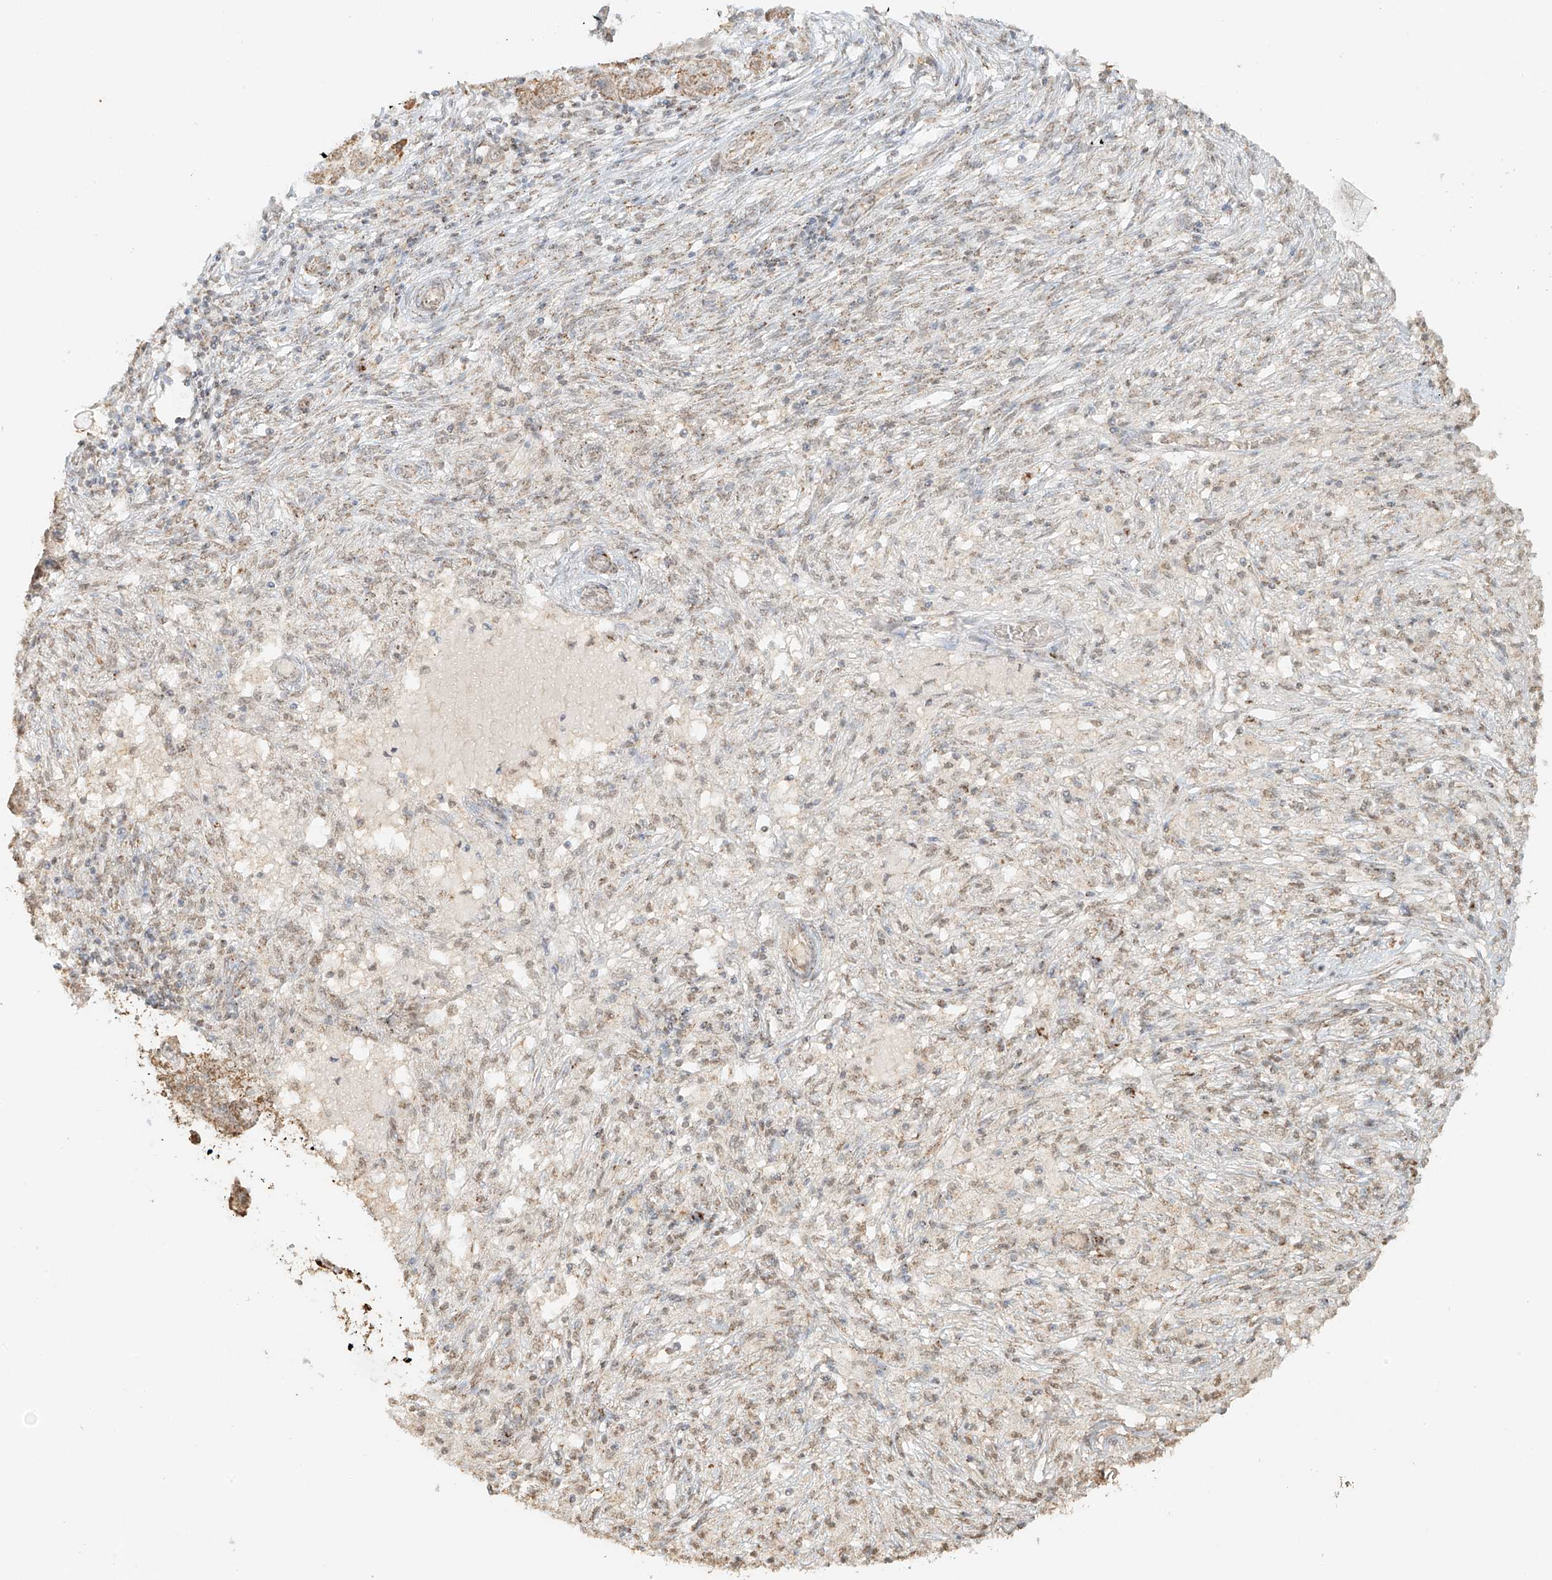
{"staining": {"intensity": "weak", "quantity": ">75%", "location": "cytoplasmic/membranous"}, "tissue": "ovarian cancer", "cell_type": "Tumor cells", "image_type": "cancer", "snomed": [{"axis": "morphology", "description": "Carcinoma, endometroid"}, {"axis": "topography", "description": "Ovary"}], "caption": "A brown stain shows weak cytoplasmic/membranous positivity of a protein in human ovarian cancer tumor cells. (brown staining indicates protein expression, while blue staining denotes nuclei).", "gene": "MIPEP", "patient": {"sex": "female", "age": 42}}